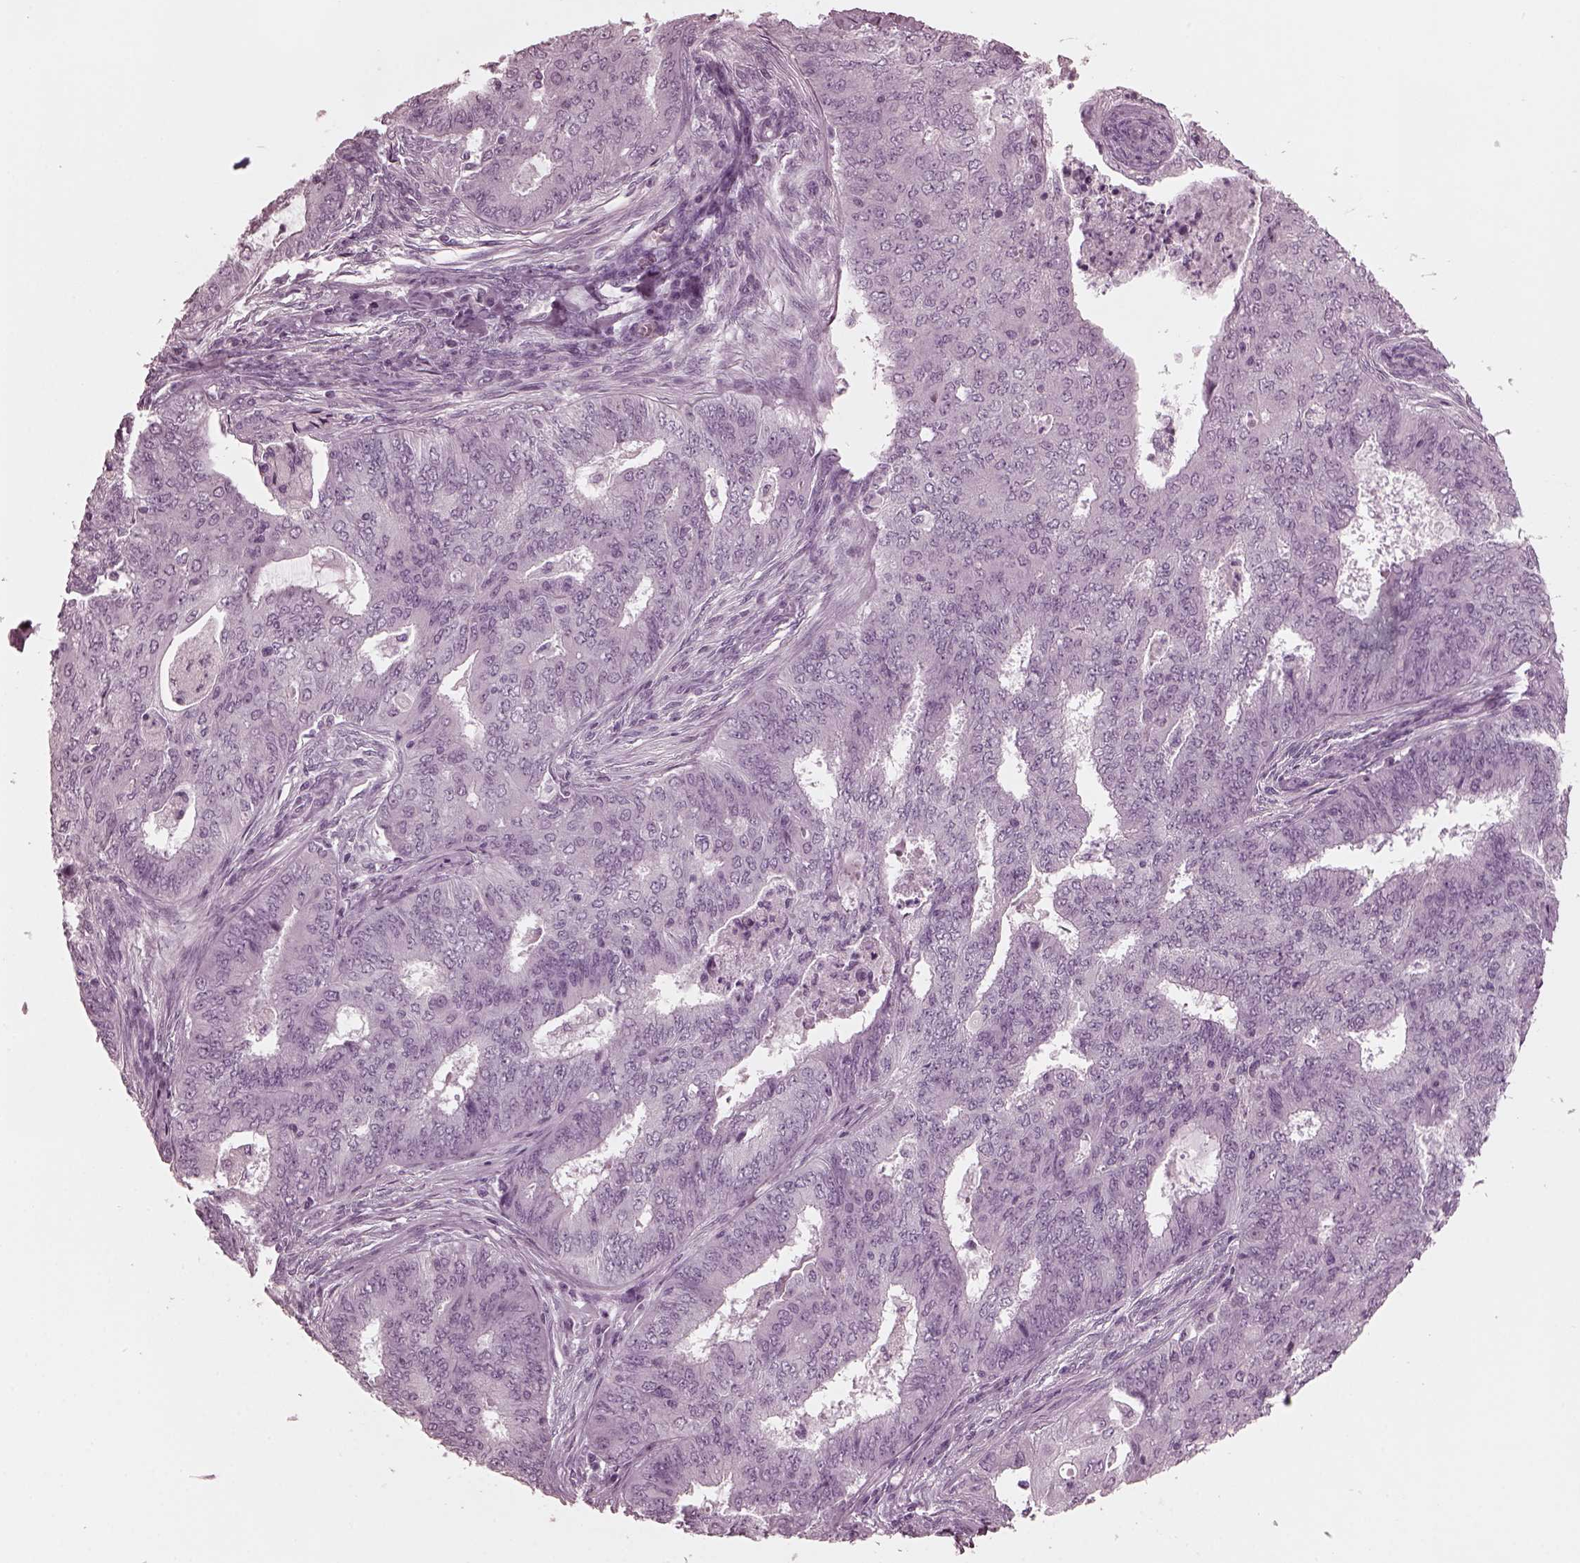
{"staining": {"intensity": "negative", "quantity": "none", "location": "none"}, "tissue": "endometrial cancer", "cell_type": "Tumor cells", "image_type": "cancer", "snomed": [{"axis": "morphology", "description": "Adenocarcinoma, NOS"}, {"axis": "topography", "description": "Endometrium"}], "caption": "DAB immunohistochemical staining of adenocarcinoma (endometrial) exhibits no significant staining in tumor cells.", "gene": "GRM6", "patient": {"sex": "female", "age": 62}}